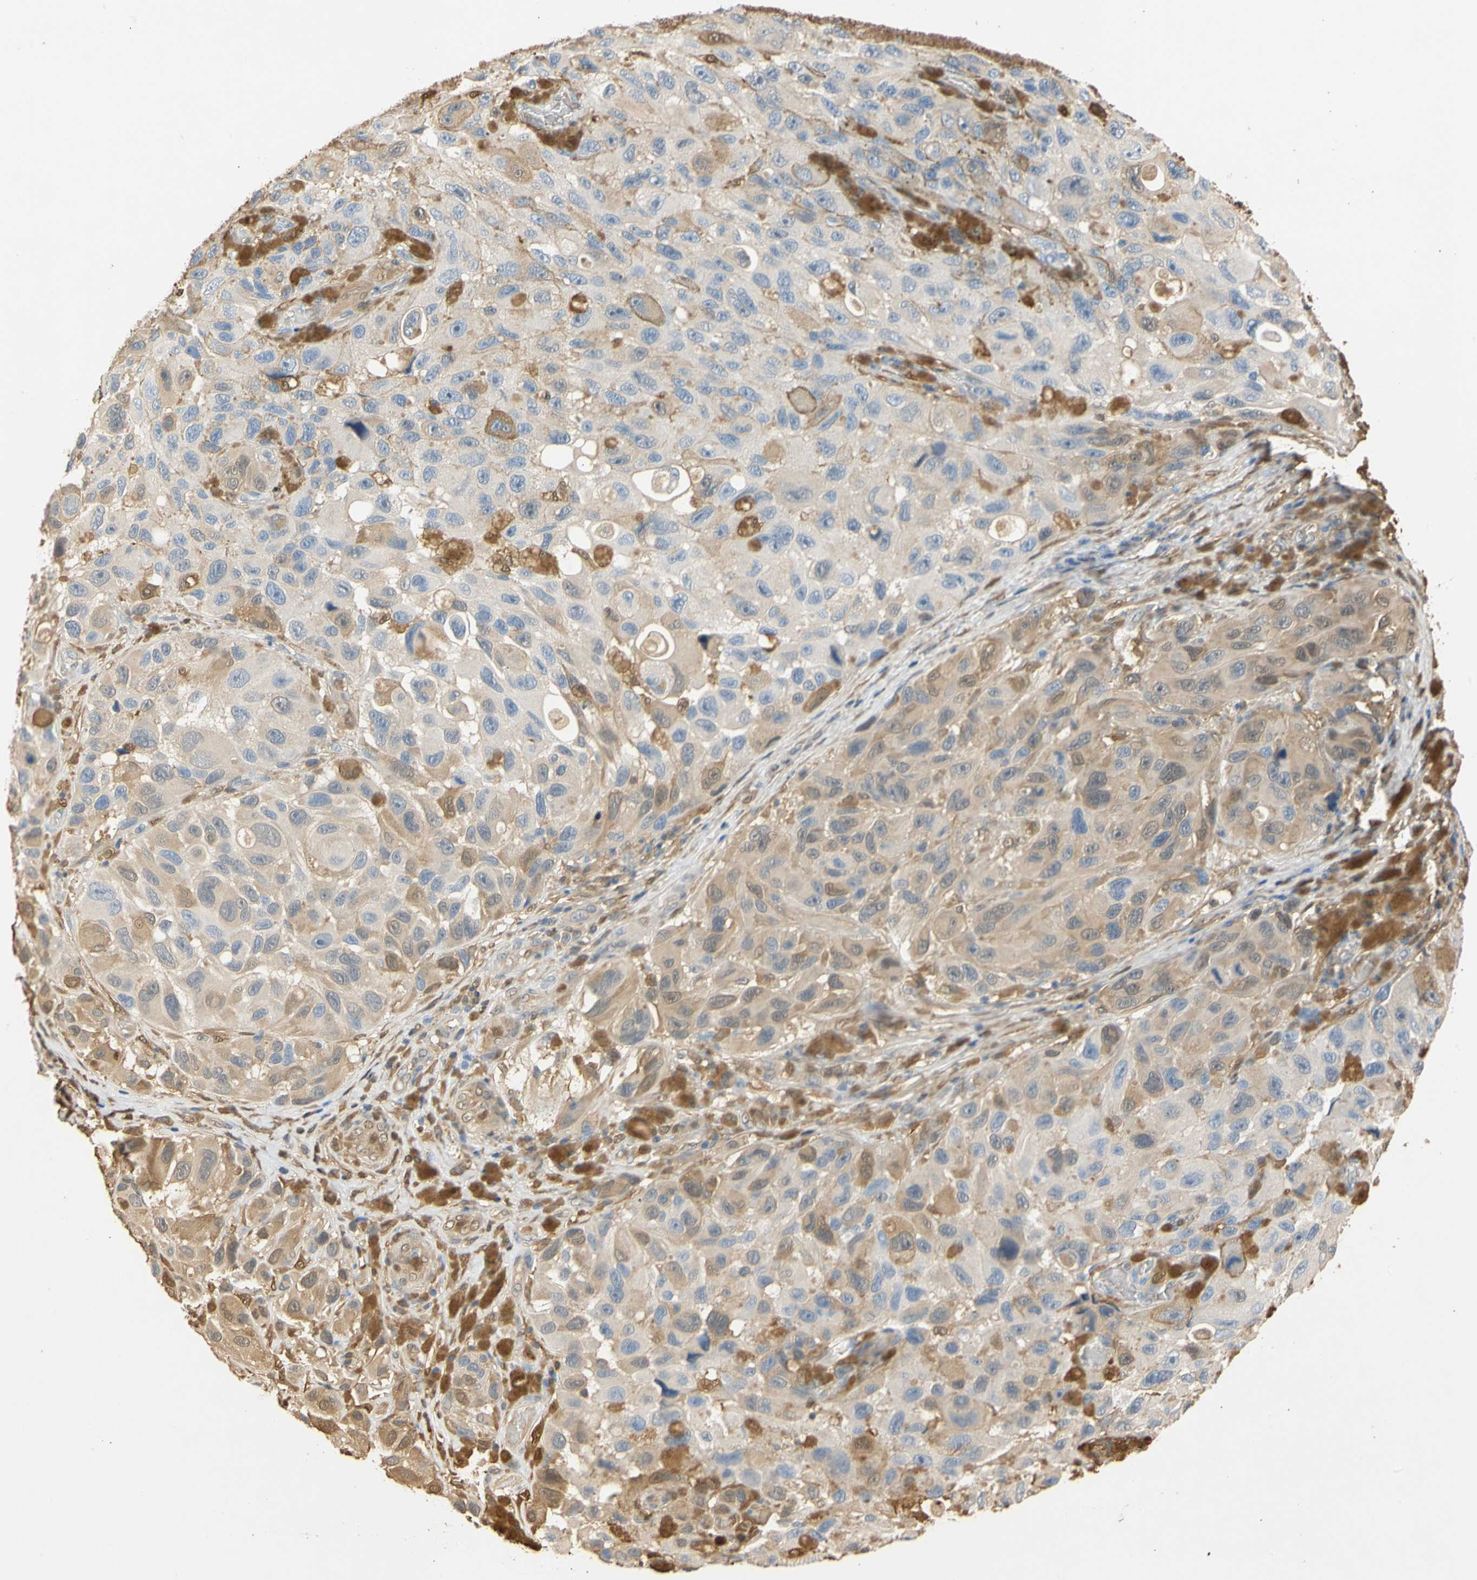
{"staining": {"intensity": "moderate", "quantity": "25%-75%", "location": "cytoplasmic/membranous"}, "tissue": "melanoma", "cell_type": "Tumor cells", "image_type": "cancer", "snomed": [{"axis": "morphology", "description": "Malignant melanoma, NOS"}, {"axis": "topography", "description": "Skin"}], "caption": "A brown stain labels moderate cytoplasmic/membranous expression of a protein in human malignant melanoma tumor cells. The protein of interest is shown in brown color, while the nuclei are stained blue.", "gene": "S100A6", "patient": {"sex": "female", "age": 73}}